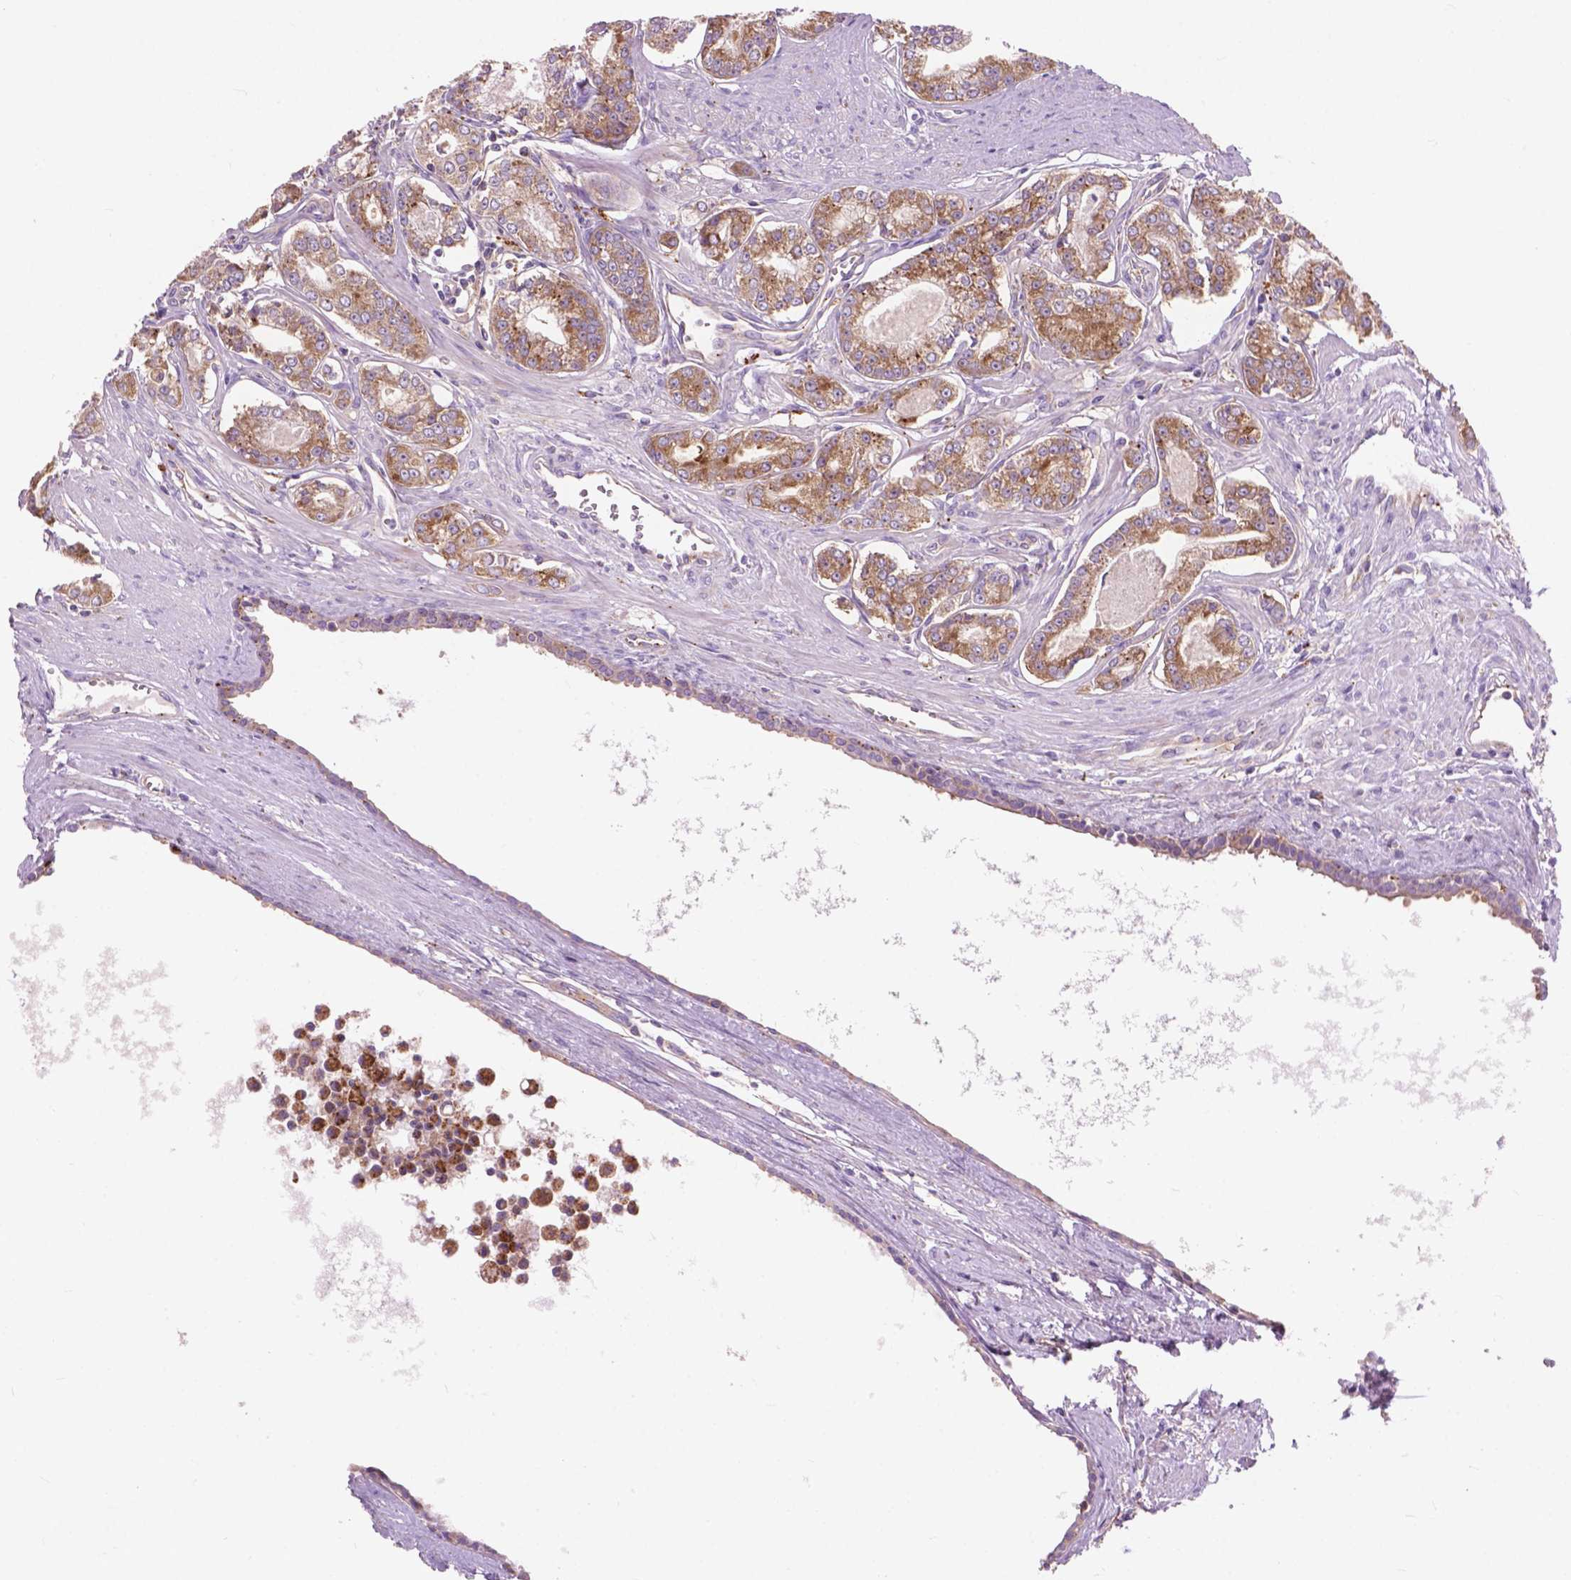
{"staining": {"intensity": "moderate", "quantity": ">75%", "location": "cytoplasmic/membranous"}, "tissue": "prostate cancer", "cell_type": "Tumor cells", "image_type": "cancer", "snomed": [{"axis": "morphology", "description": "Adenocarcinoma, NOS"}, {"axis": "topography", "description": "Prostate"}], "caption": "Protein analysis of prostate cancer tissue shows moderate cytoplasmic/membranous staining in approximately >75% of tumor cells.", "gene": "RPL37A", "patient": {"sex": "male", "age": 71}}